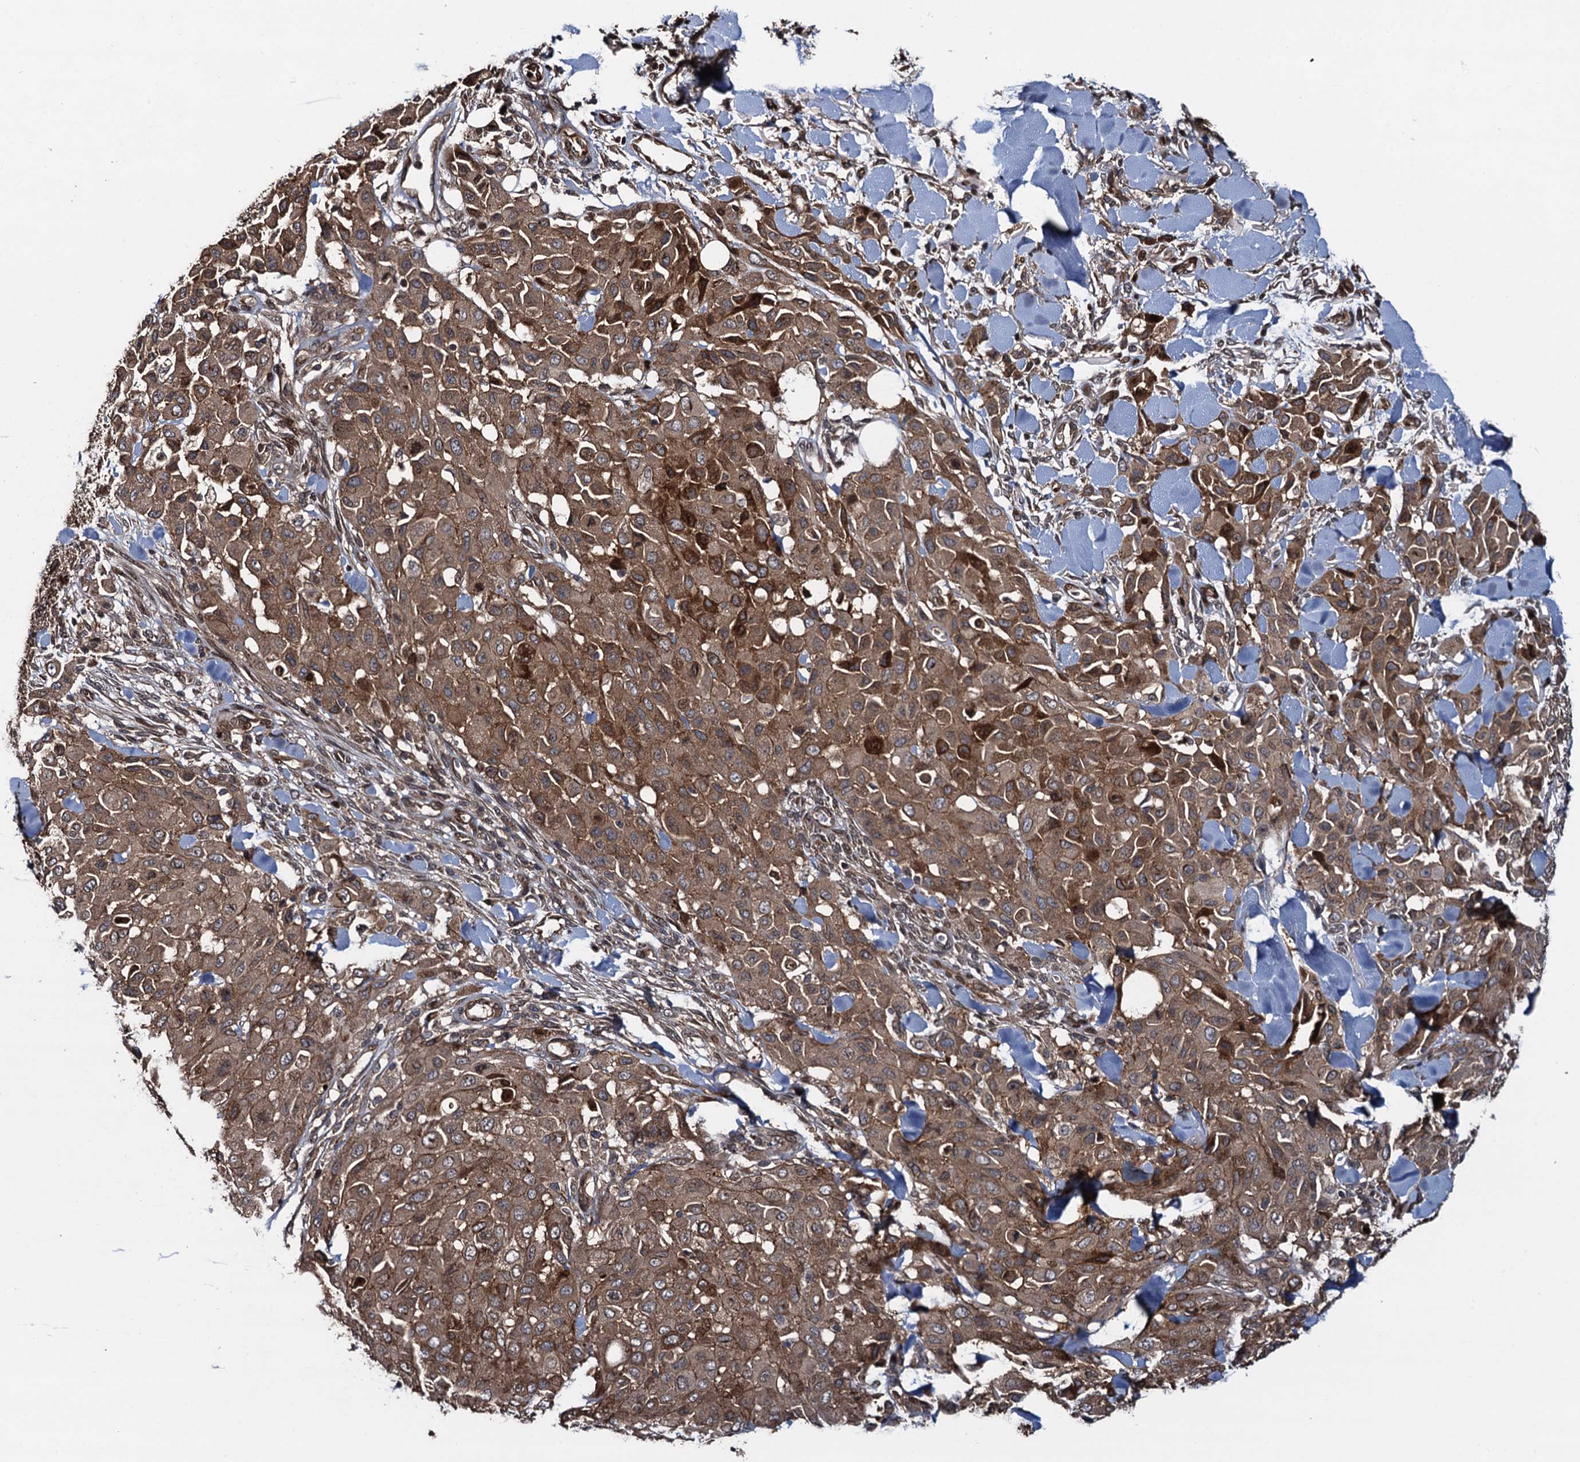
{"staining": {"intensity": "moderate", "quantity": ">75%", "location": "cytoplasmic/membranous,nuclear"}, "tissue": "melanoma", "cell_type": "Tumor cells", "image_type": "cancer", "snomed": [{"axis": "morphology", "description": "Malignant melanoma, Metastatic site"}, {"axis": "topography", "description": "Skin"}], "caption": "DAB (3,3'-diaminobenzidine) immunohistochemical staining of malignant melanoma (metastatic site) shows moderate cytoplasmic/membranous and nuclear protein expression in approximately >75% of tumor cells.", "gene": "RHOBTB1", "patient": {"sex": "female", "age": 81}}